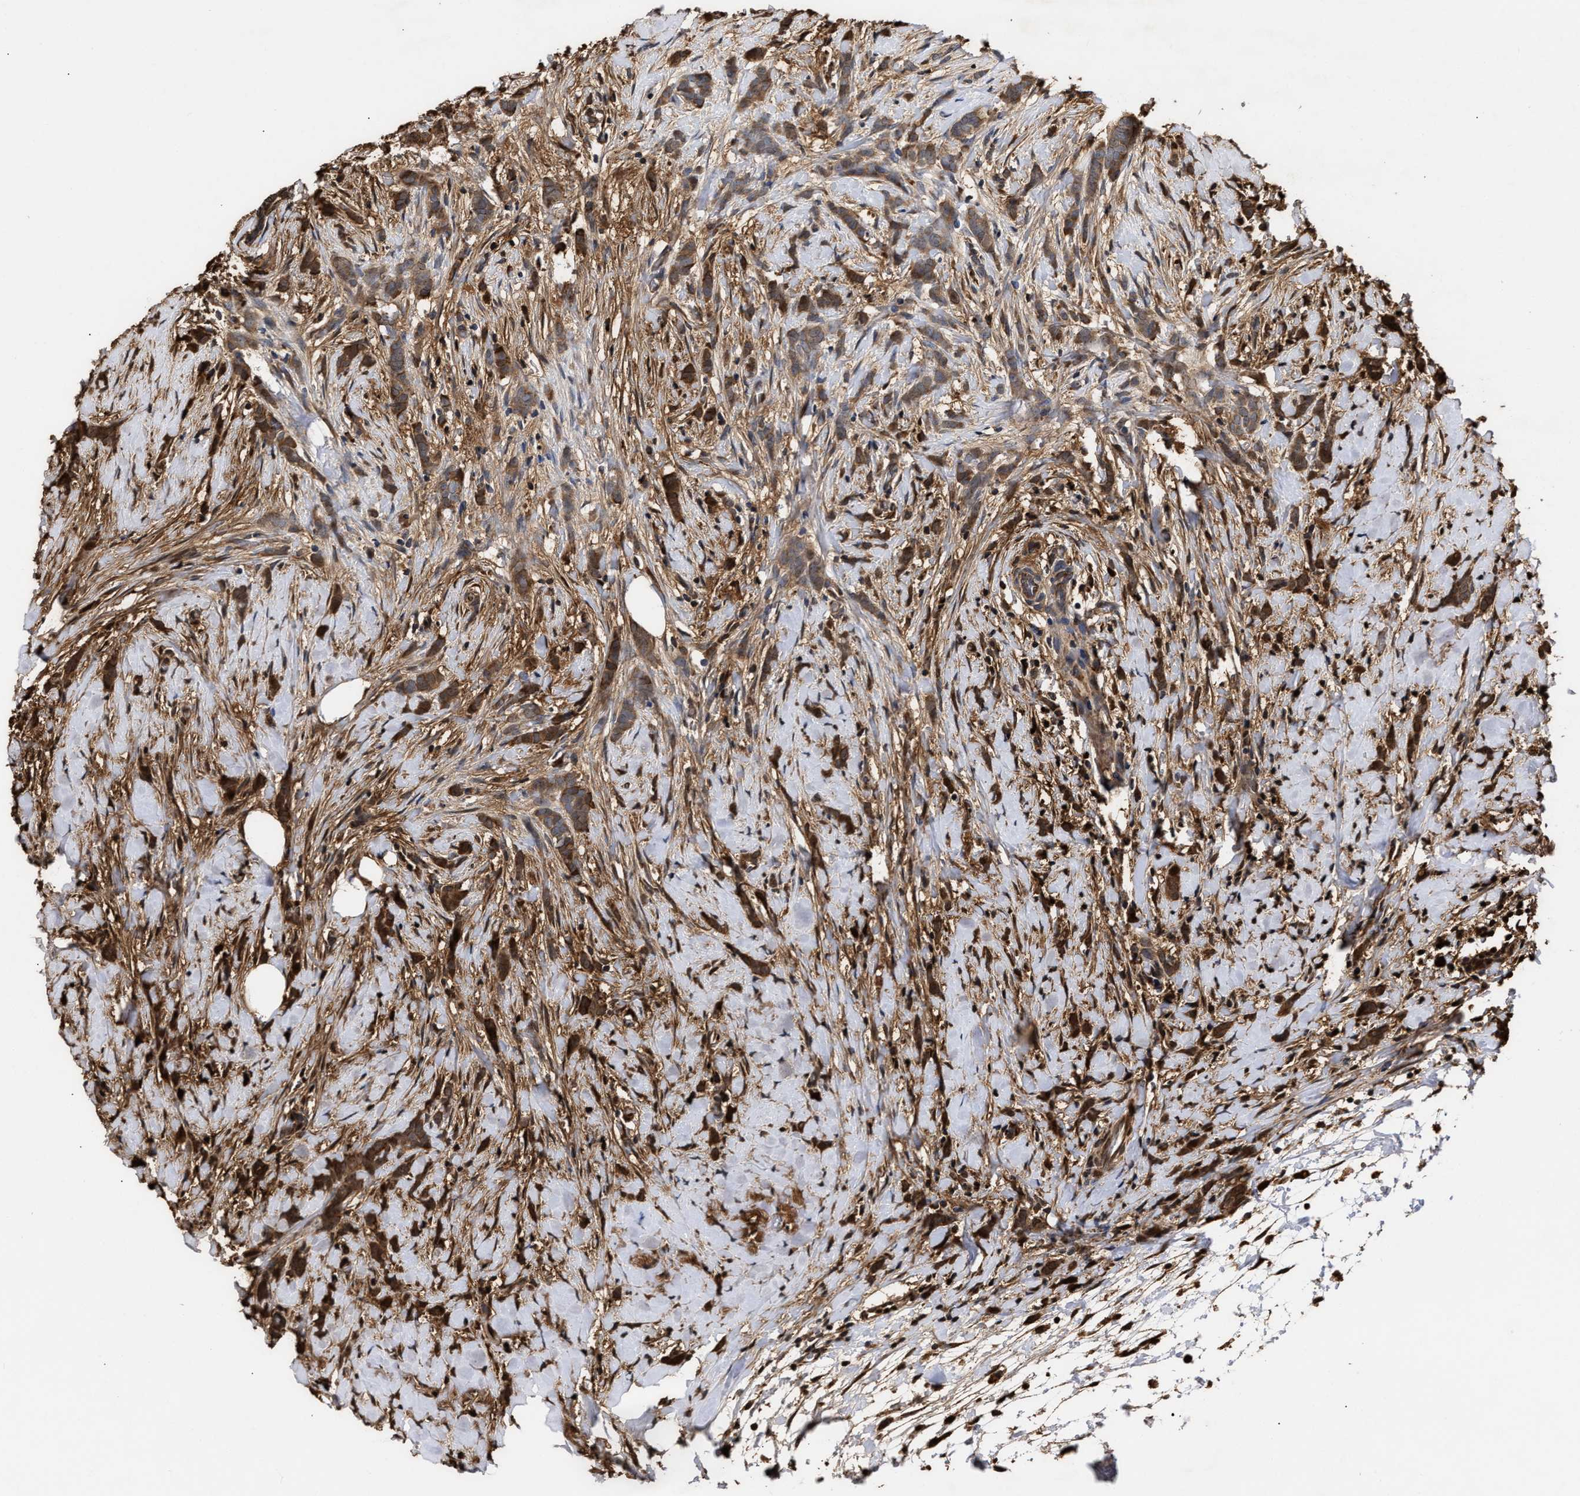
{"staining": {"intensity": "moderate", "quantity": ">75%", "location": "cytoplasmic/membranous"}, "tissue": "breast cancer", "cell_type": "Tumor cells", "image_type": "cancer", "snomed": [{"axis": "morphology", "description": "Lobular carcinoma, in situ"}, {"axis": "morphology", "description": "Lobular carcinoma"}, {"axis": "topography", "description": "Breast"}], "caption": "Brown immunohistochemical staining in human lobular carcinoma in situ (breast) displays moderate cytoplasmic/membranous positivity in approximately >75% of tumor cells. (Stains: DAB in brown, nuclei in blue, Microscopy: brightfield microscopy at high magnification).", "gene": "GOSR1", "patient": {"sex": "female", "age": 41}}